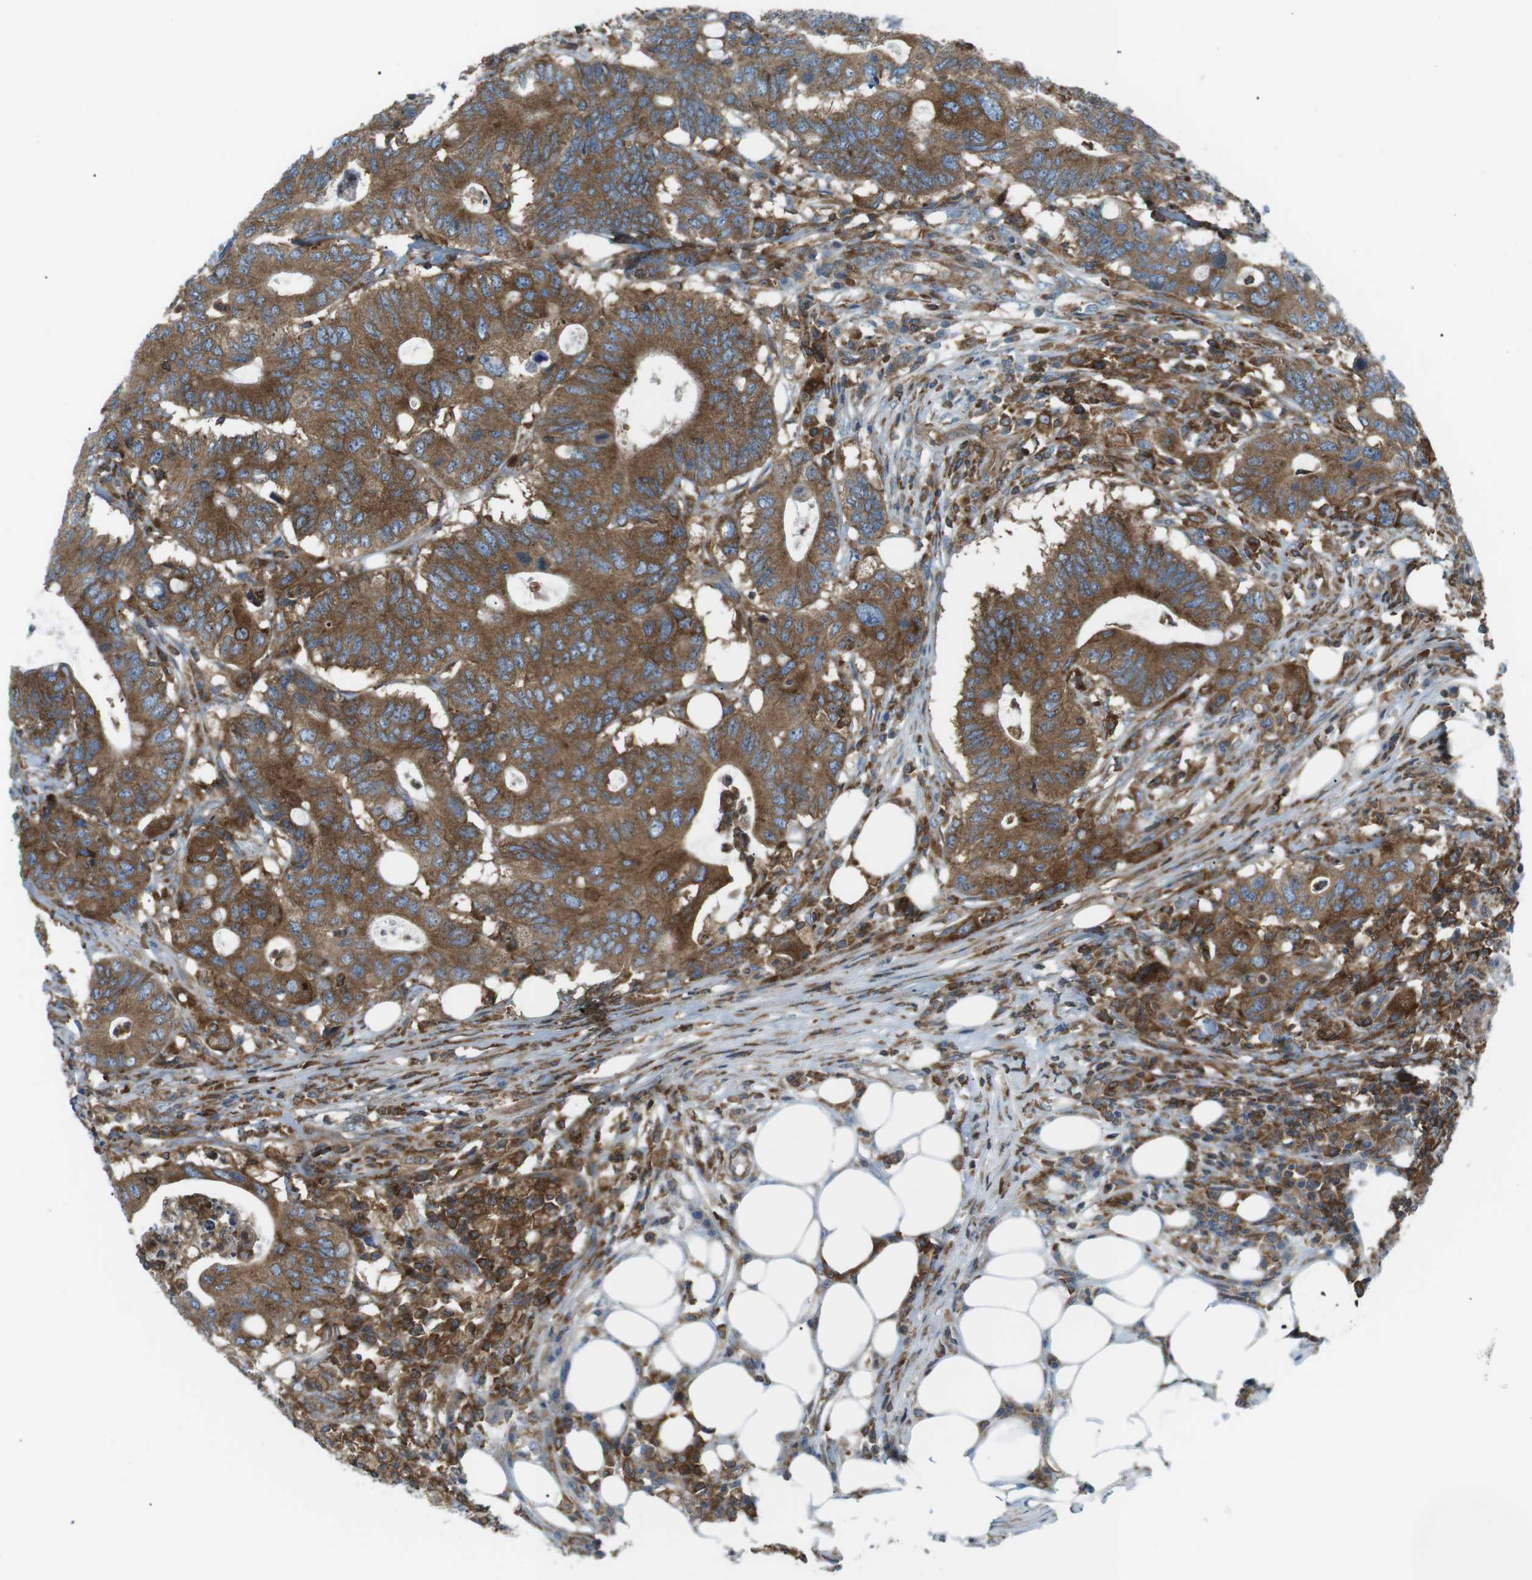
{"staining": {"intensity": "moderate", "quantity": ">75%", "location": "cytoplasmic/membranous"}, "tissue": "colorectal cancer", "cell_type": "Tumor cells", "image_type": "cancer", "snomed": [{"axis": "morphology", "description": "Adenocarcinoma, NOS"}, {"axis": "topography", "description": "Colon"}], "caption": "This is a photomicrograph of immunohistochemistry staining of colorectal adenocarcinoma, which shows moderate expression in the cytoplasmic/membranous of tumor cells.", "gene": "FLII", "patient": {"sex": "male", "age": 71}}